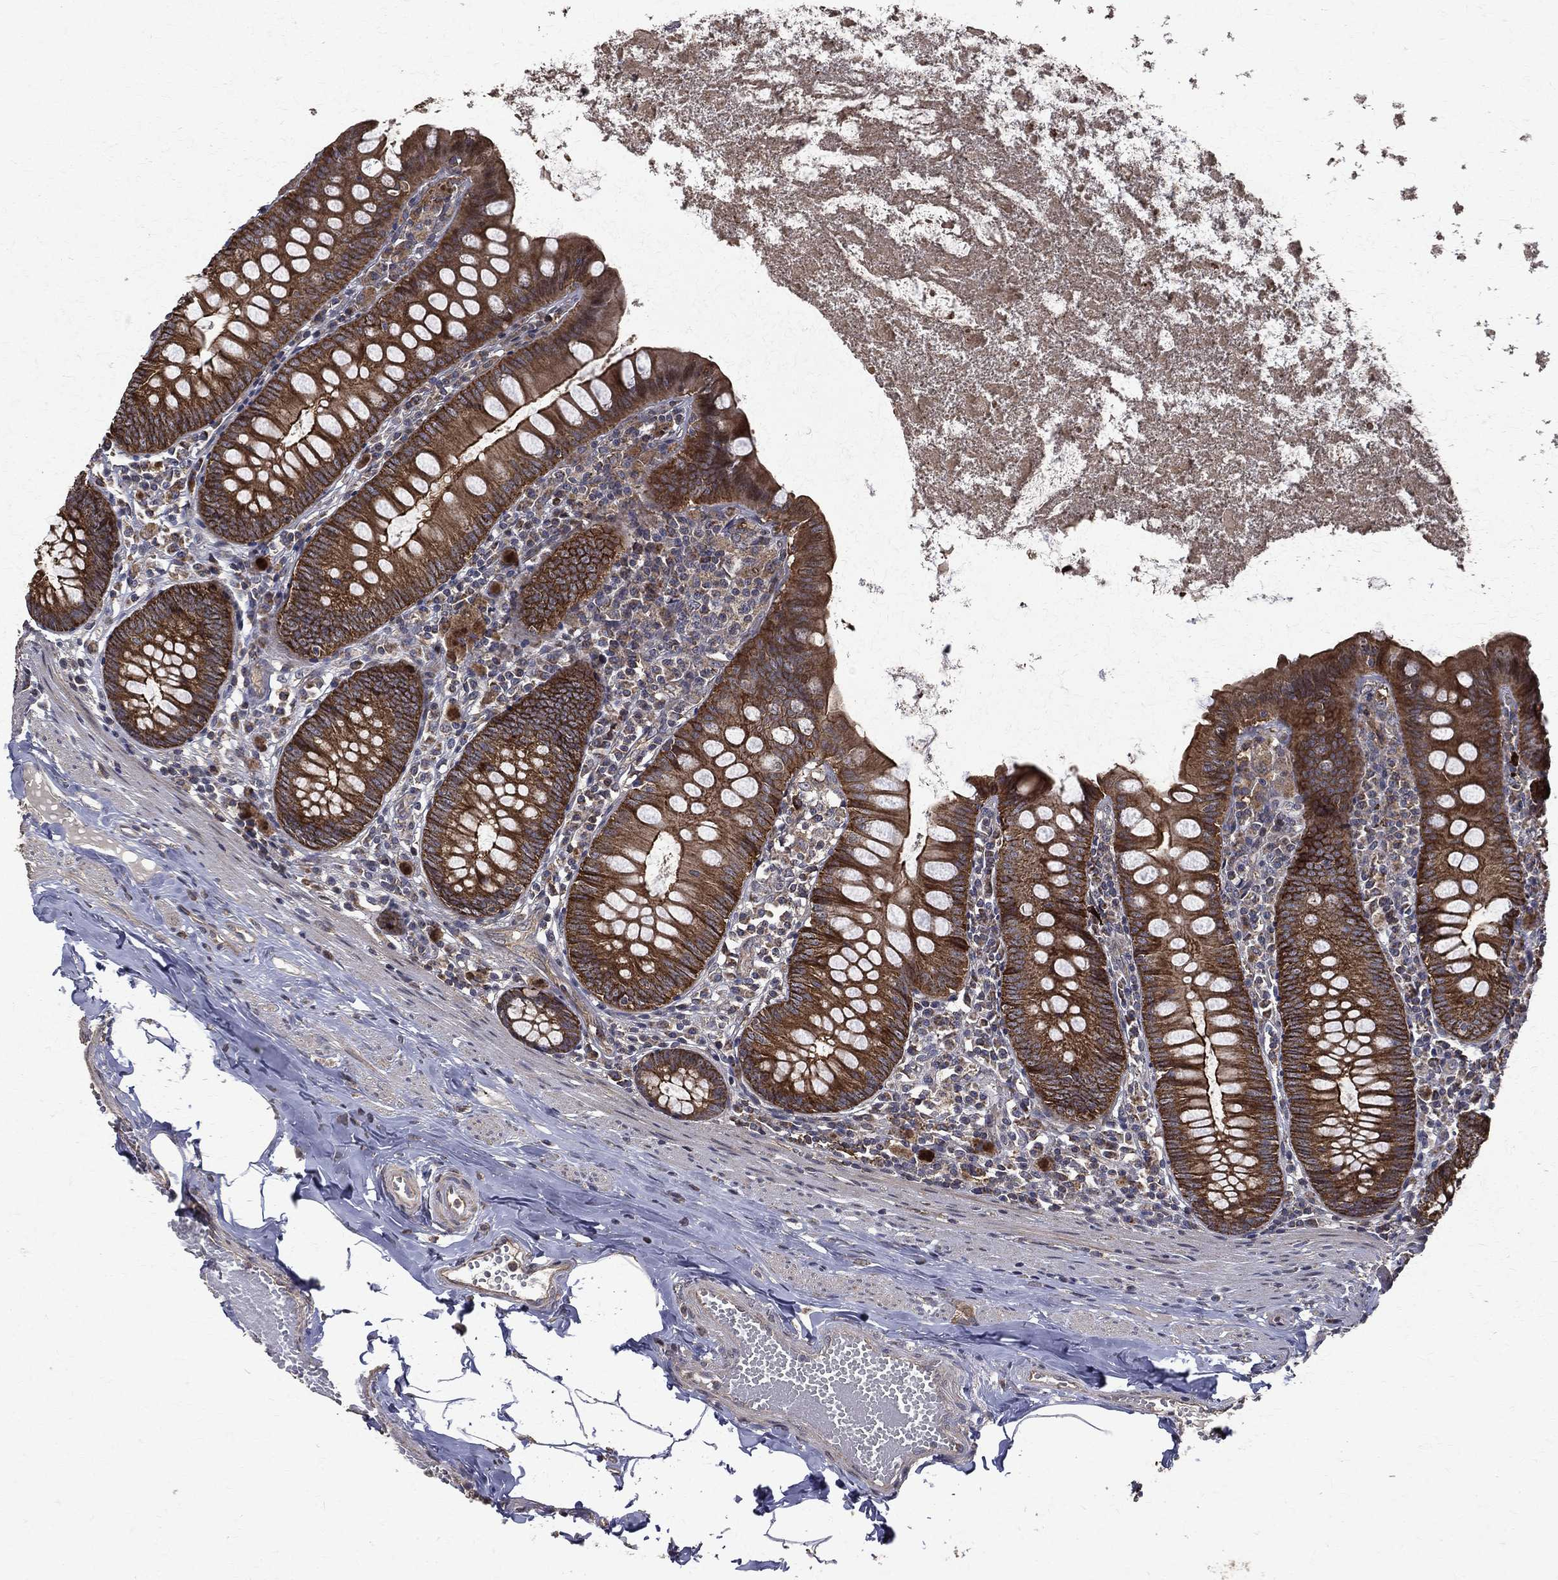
{"staining": {"intensity": "moderate", "quantity": ">75%", "location": "cytoplasmic/membranous"}, "tissue": "appendix", "cell_type": "Glandular cells", "image_type": "normal", "snomed": [{"axis": "morphology", "description": "Normal tissue, NOS"}, {"axis": "topography", "description": "Appendix"}], "caption": "IHC micrograph of normal appendix: human appendix stained using immunohistochemistry shows medium levels of moderate protein expression localized specifically in the cytoplasmic/membranous of glandular cells, appearing as a cytoplasmic/membranous brown color.", "gene": "RPGR", "patient": {"sex": "female", "age": 82}}